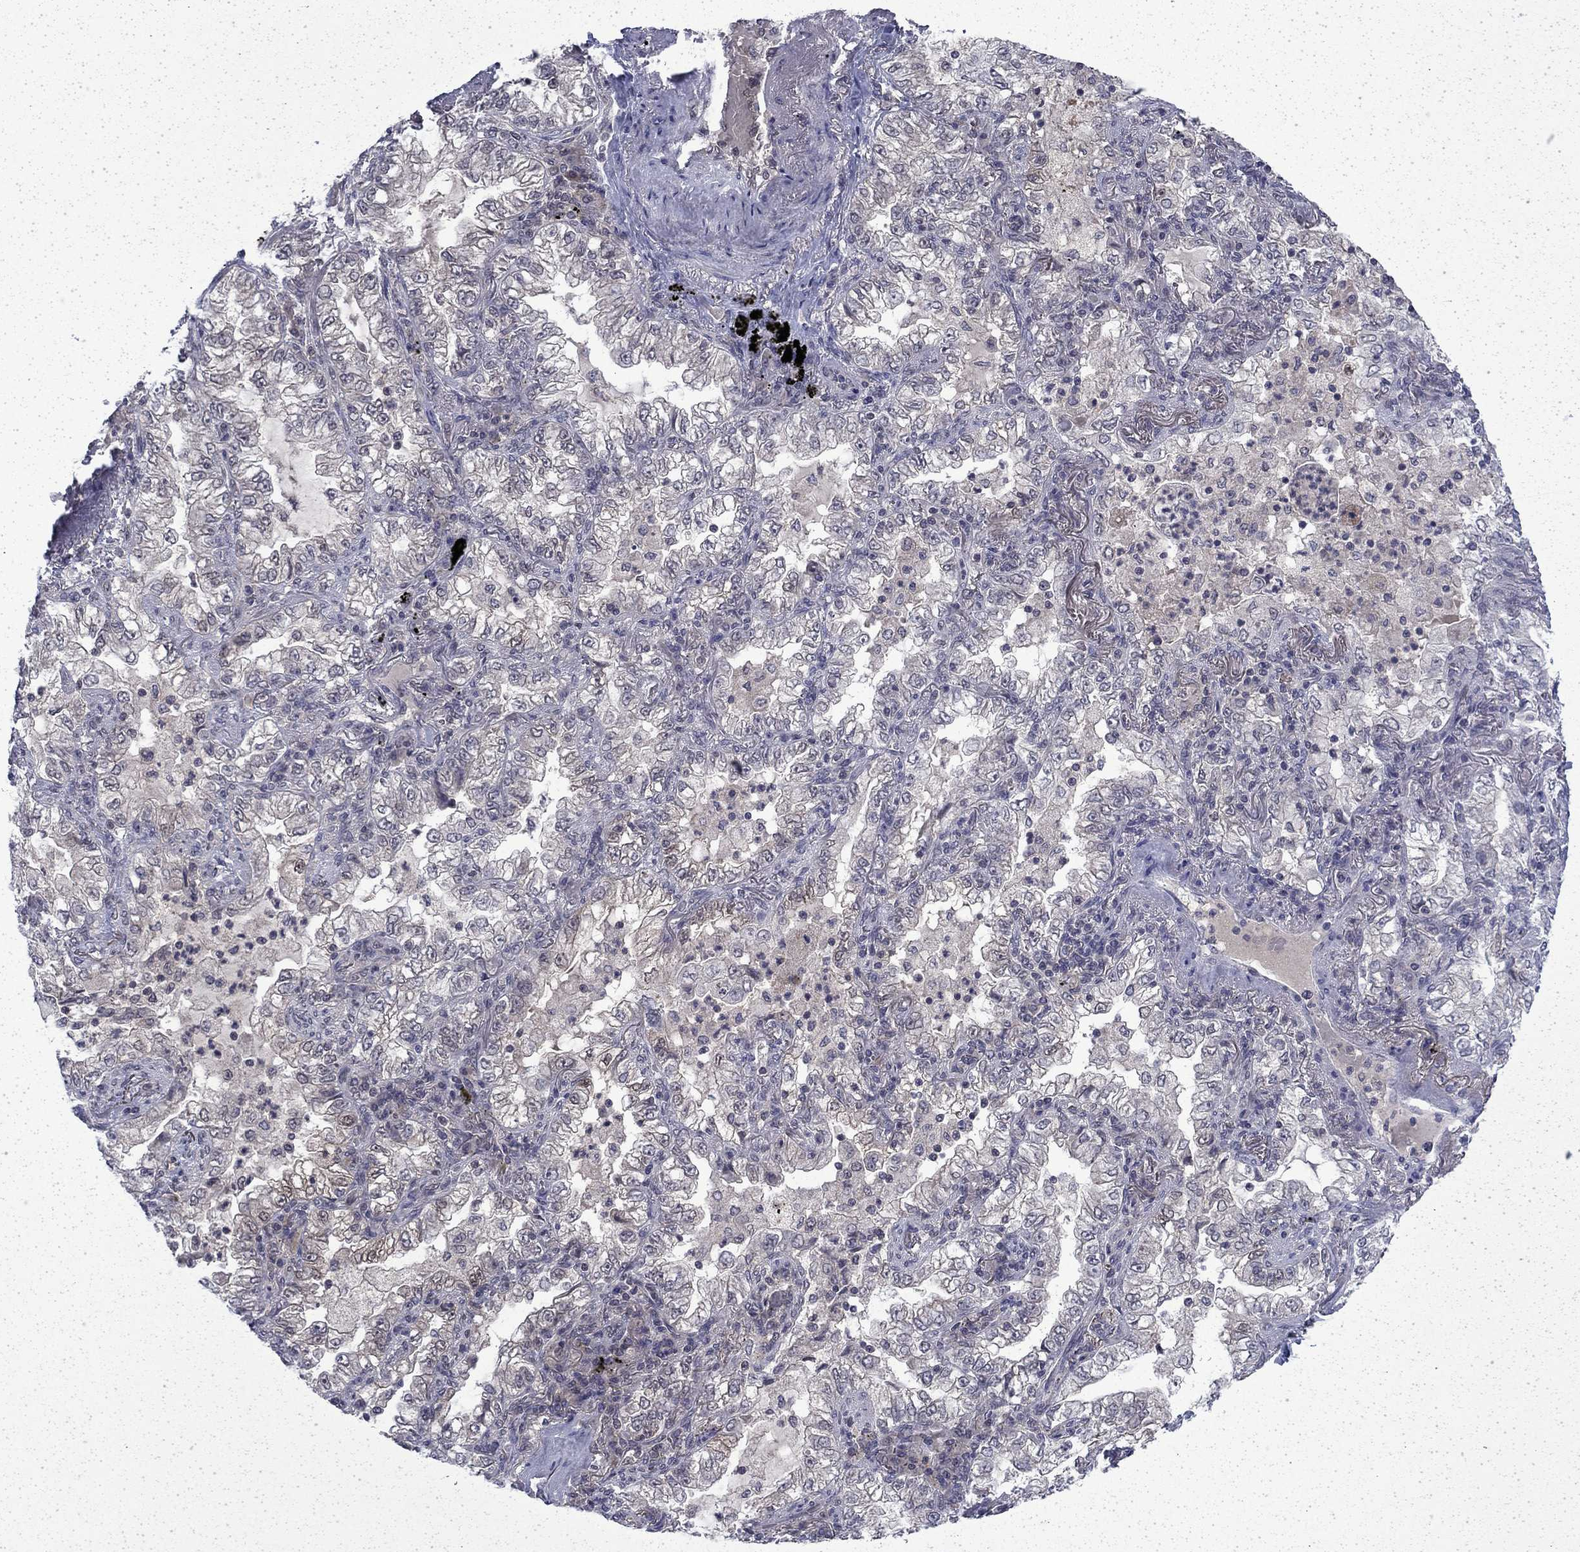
{"staining": {"intensity": "negative", "quantity": "none", "location": "none"}, "tissue": "lung cancer", "cell_type": "Tumor cells", "image_type": "cancer", "snomed": [{"axis": "morphology", "description": "Adenocarcinoma, NOS"}, {"axis": "topography", "description": "Lung"}], "caption": "The micrograph shows no staining of tumor cells in lung adenocarcinoma.", "gene": "CHAT", "patient": {"sex": "female", "age": 73}}